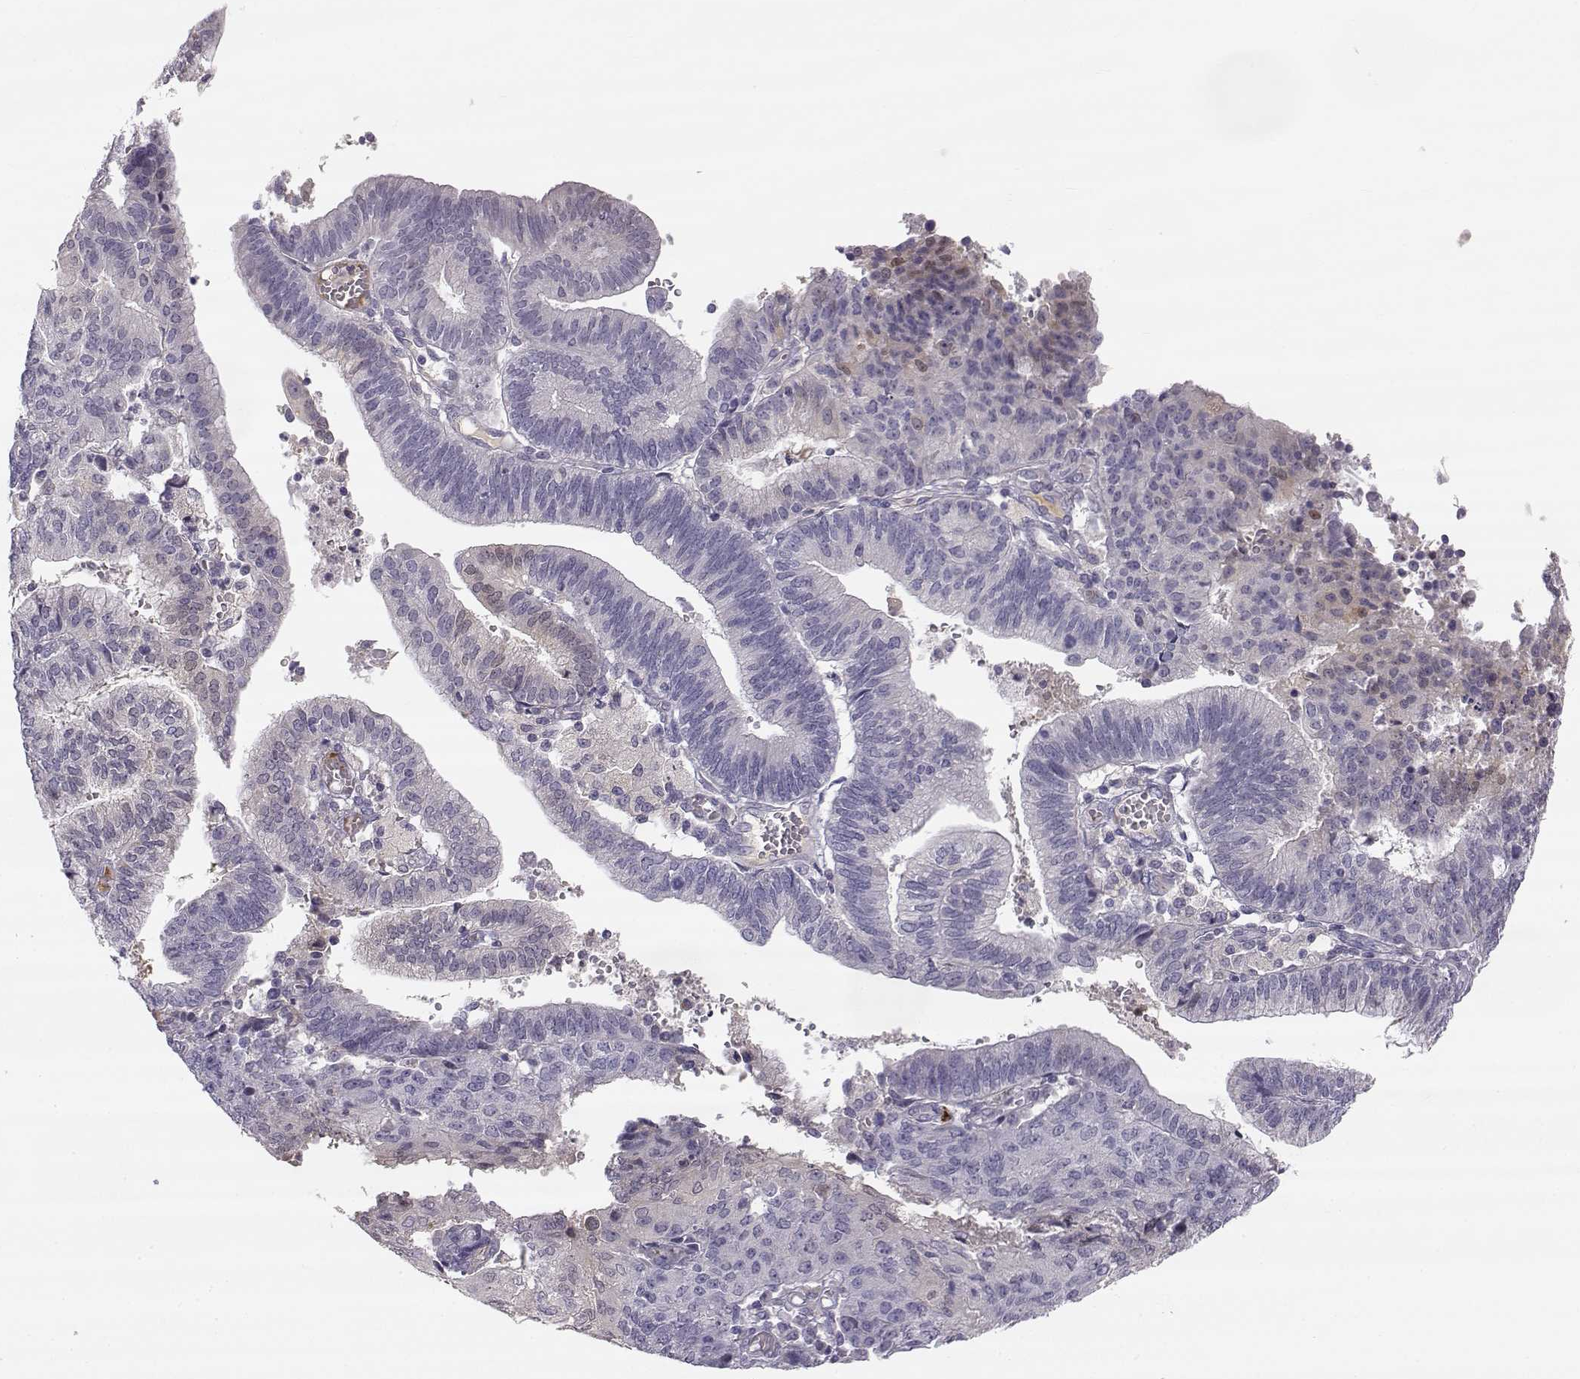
{"staining": {"intensity": "moderate", "quantity": "<25%", "location": "cytoplasmic/membranous"}, "tissue": "endometrial cancer", "cell_type": "Tumor cells", "image_type": "cancer", "snomed": [{"axis": "morphology", "description": "Adenocarcinoma, NOS"}, {"axis": "topography", "description": "Endometrium"}], "caption": "The immunohistochemical stain labels moderate cytoplasmic/membranous positivity in tumor cells of endometrial cancer tissue. Nuclei are stained in blue.", "gene": "ACSL6", "patient": {"sex": "female", "age": 82}}